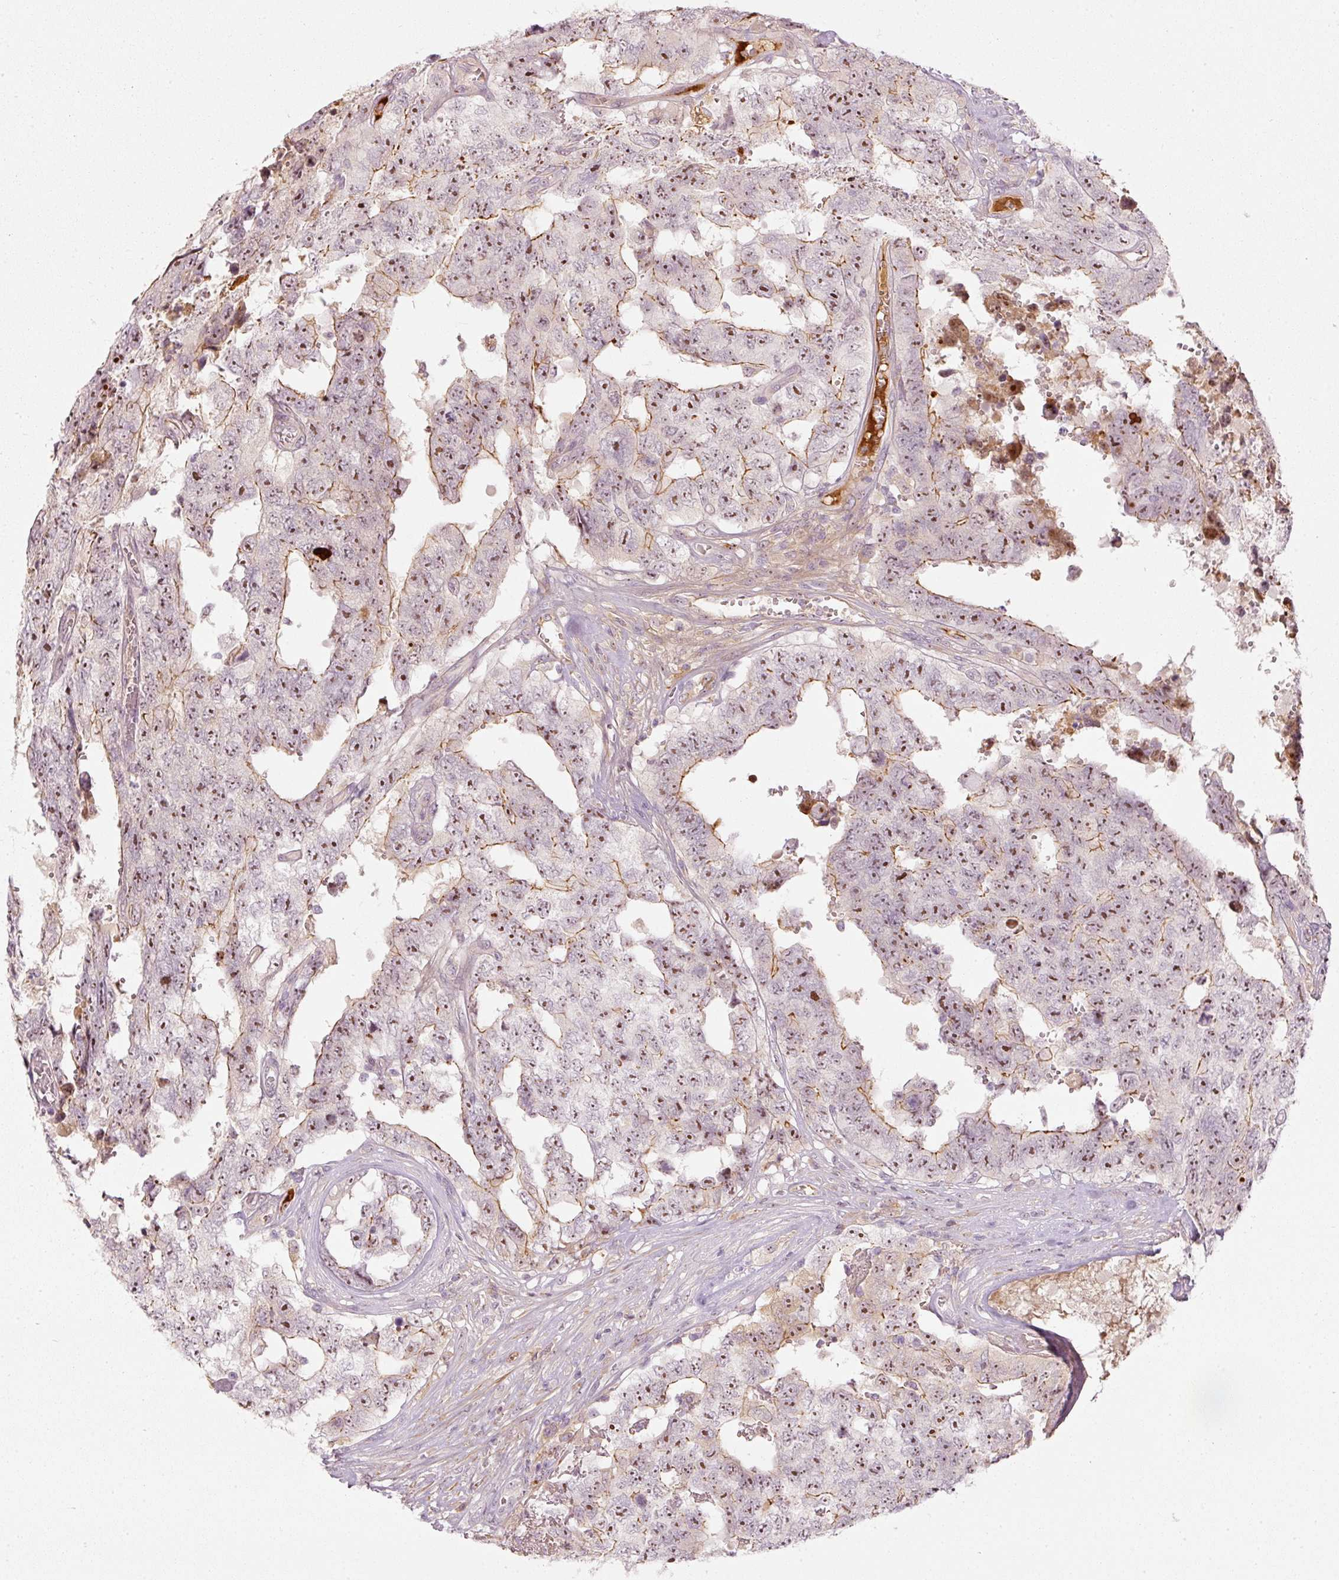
{"staining": {"intensity": "moderate", "quantity": ">75%", "location": "cytoplasmic/membranous,nuclear"}, "tissue": "testis cancer", "cell_type": "Tumor cells", "image_type": "cancer", "snomed": [{"axis": "morphology", "description": "Normal tissue, NOS"}, {"axis": "morphology", "description": "Carcinoma, Embryonal, NOS"}, {"axis": "topography", "description": "Testis"}, {"axis": "topography", "description": "Epididymis"}], "caption": "The histopathology image displays staining of testis embryonal carcinoma, revealing moderate cytoplasmic/membranous and nuclear protein expression (brown color) within tumor cells. The staining was performed using DAB to visualize the protein expression in brown, while the nuclei were stained in blue with hematoxylin (Magnification: 20x).", "gene": "VCAM1", "patient": {"sex": "male", "age": 25}}